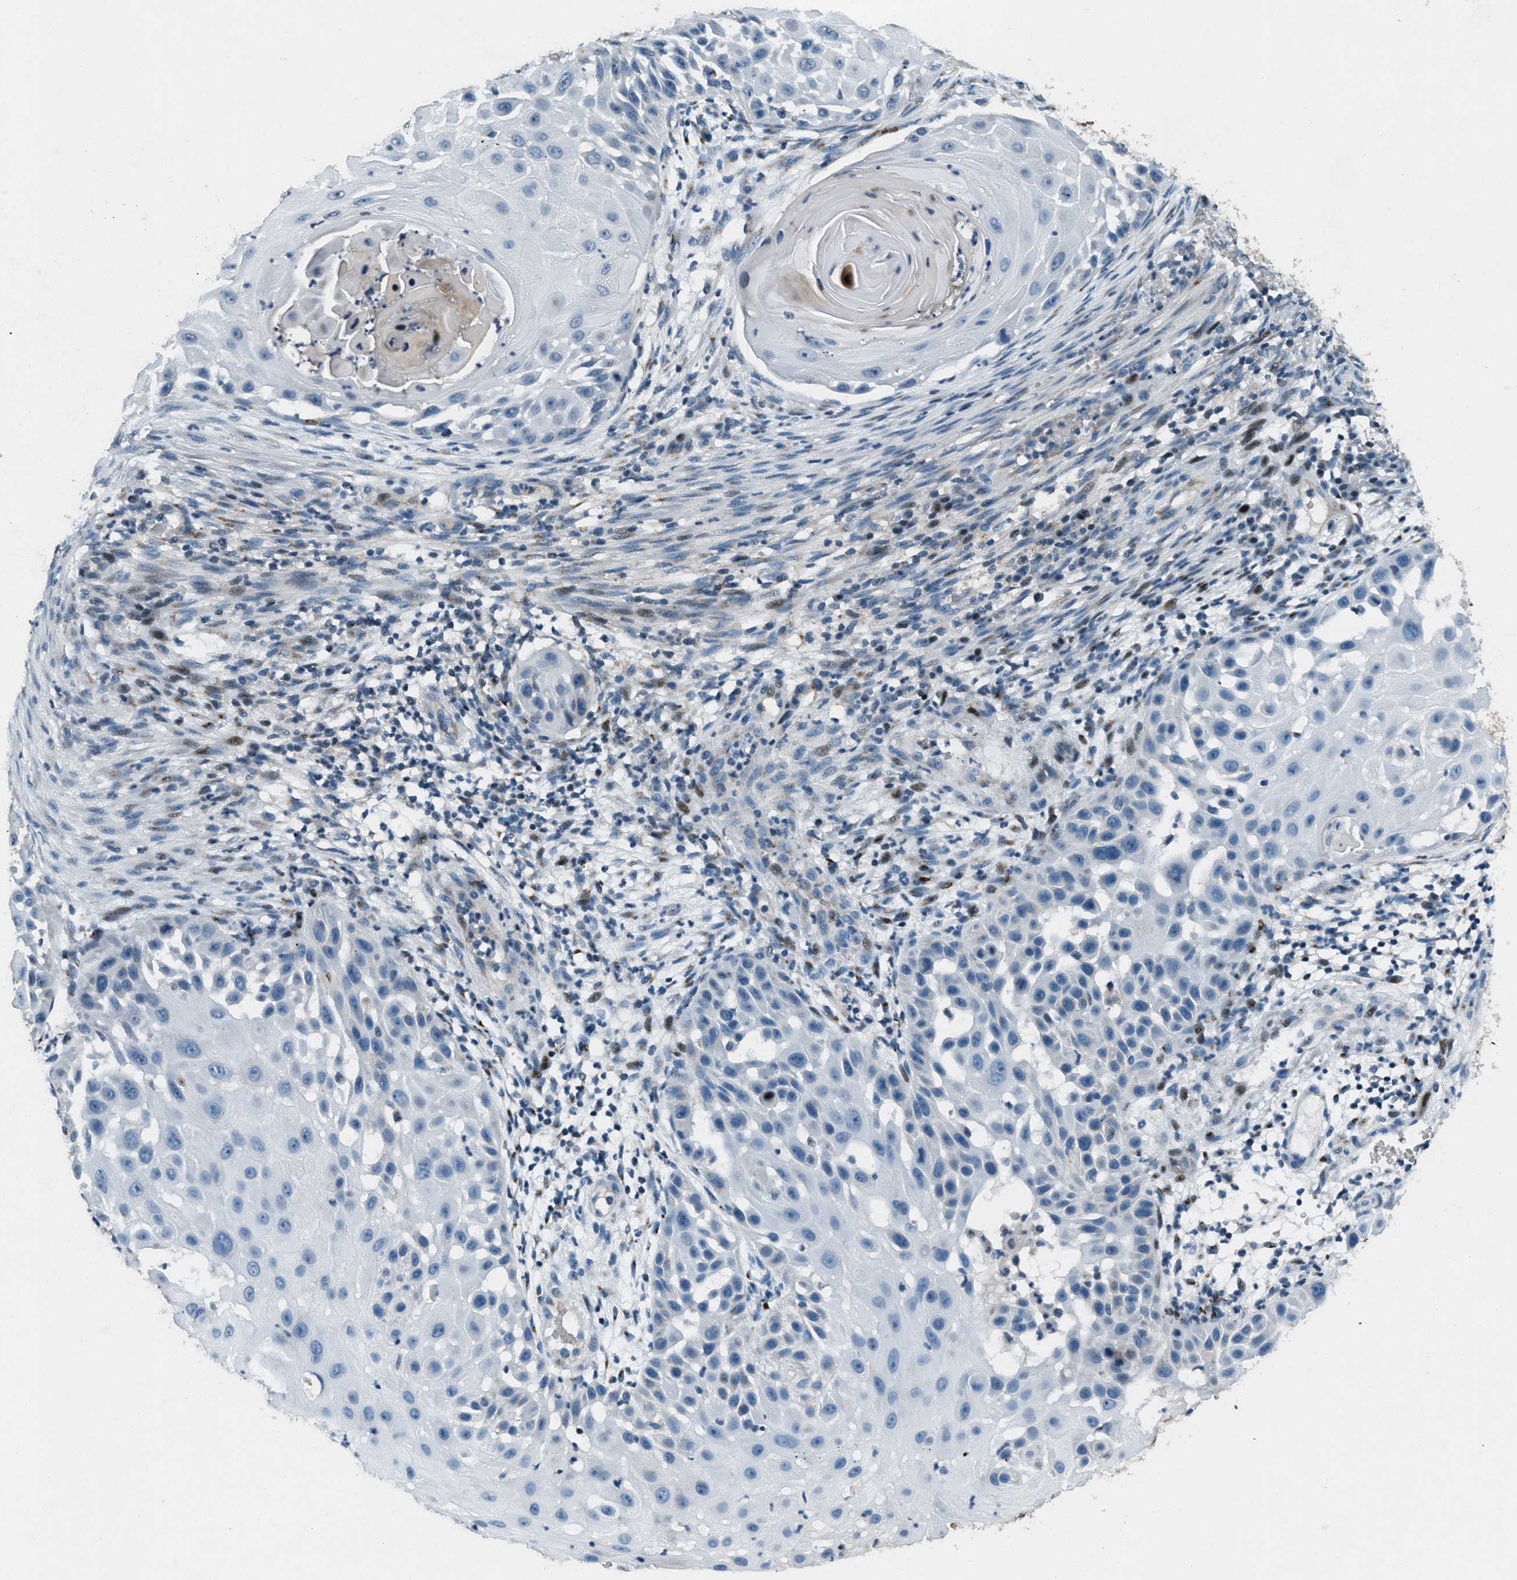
{"staining": {"intensity": "negative", "quantity": "none", "location": "none"}, "tissue": "skin cancer", "cell_type": "Tumor cells", "image_type": "cancer", "snomed": [{"axis": "morphology", "description": "Squamous cell carcinoma, NOS"}, {"axis": "topography", "description": "Skin"}], "caption": "Skin cancer (squamous cell carcinoma) was stained to show a protein in brown. There is no significant positivity in tumor cells. (DAB IHC with hematoxylin counter stain).", "gene": "GPC6", "patient": {"sex": "female", "age": 44}}